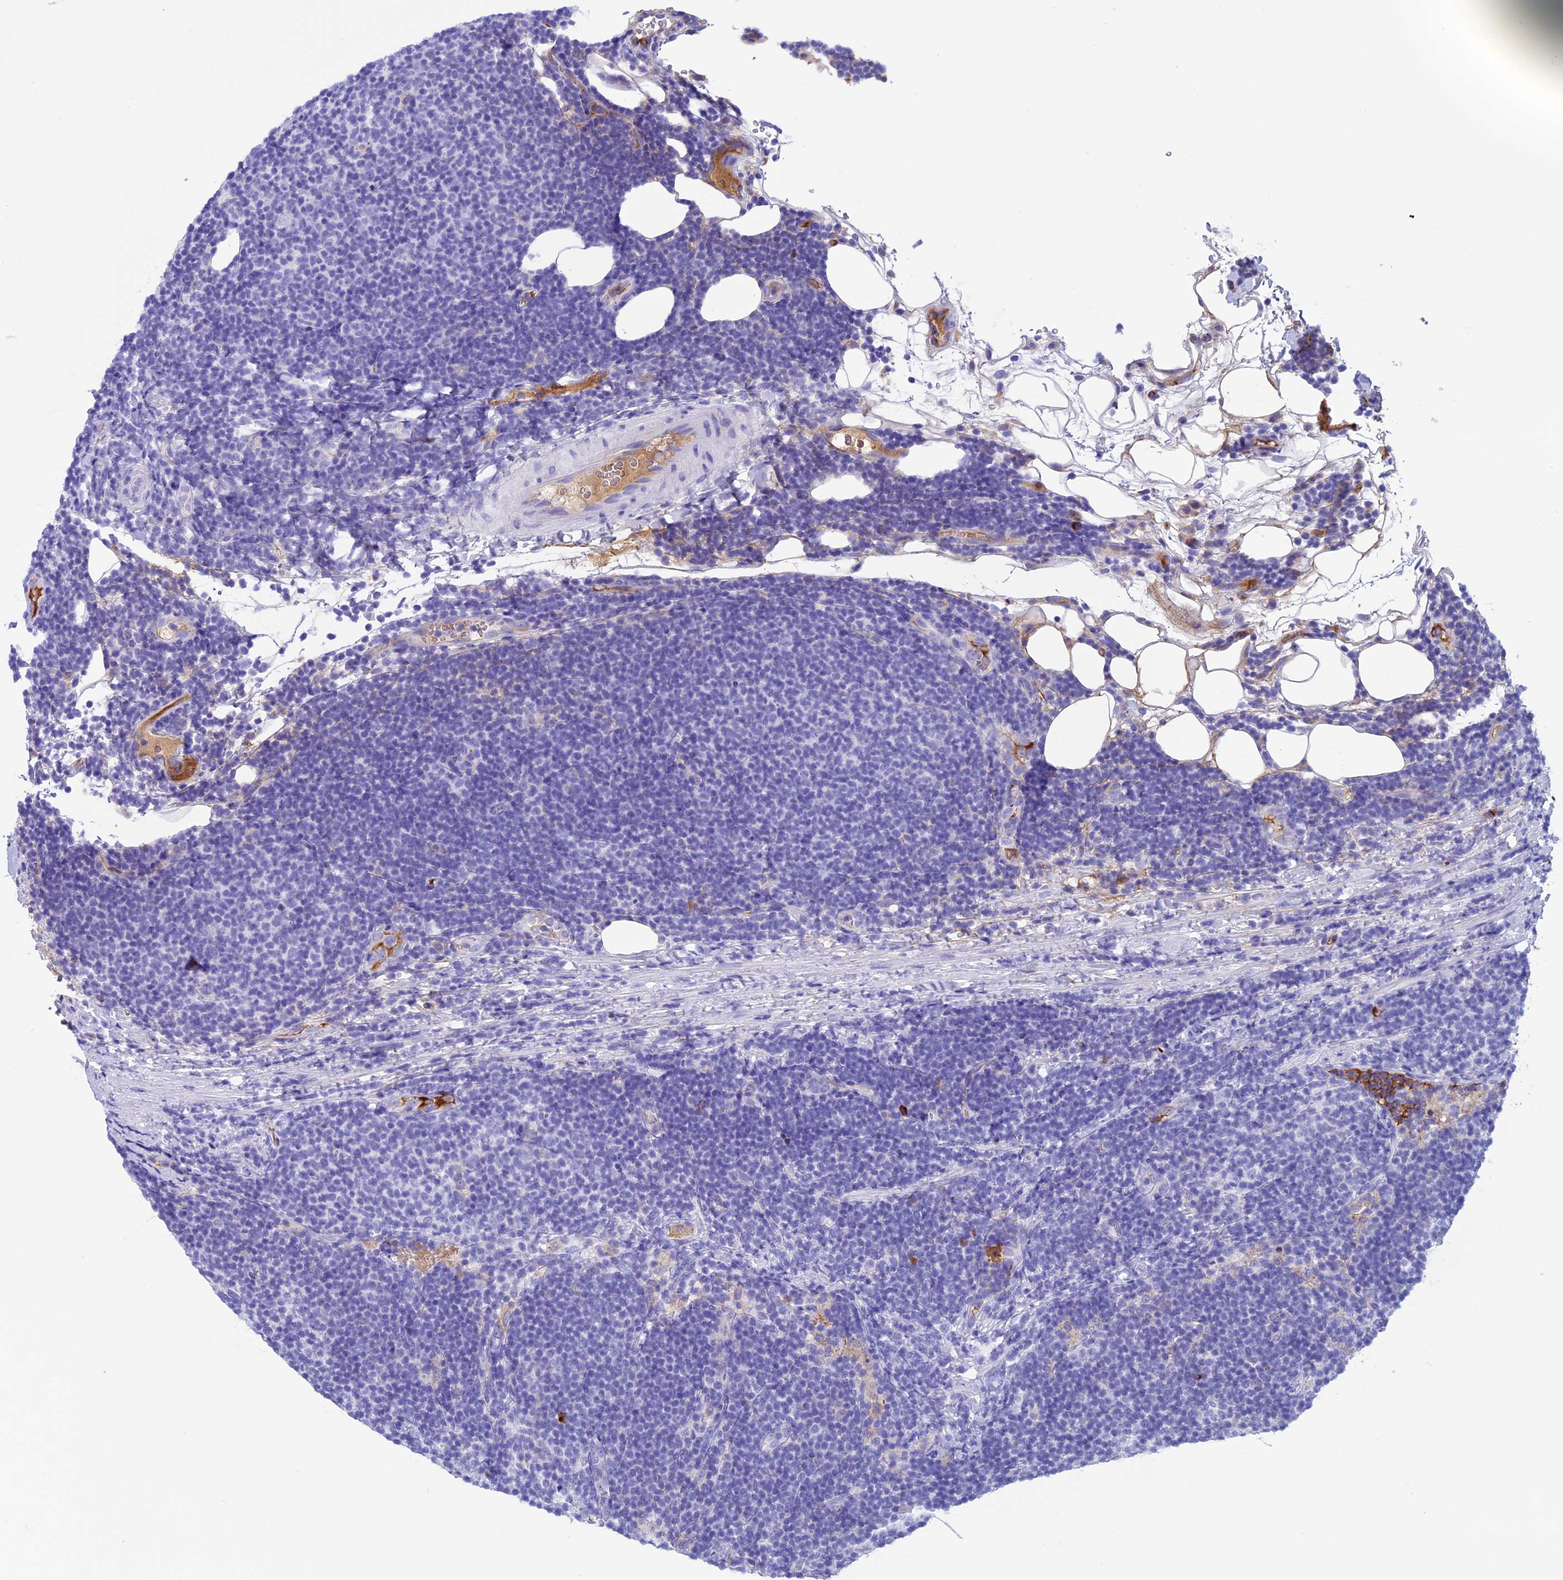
{"staining": {"intensity": "negative", "quantity": "none", "location": "none"}, "tissue": "lymphoma", "cell_type": "Tumor cells", "image_type": "cancer", "snomed": [{"axis": "morphology", "description": "Malignant lymphoma, non-Hodgkin's type, Low grade"}, {"axis": "topography", "description": "Lymph node"}], "caption": "IHC photomicrograph of human low-grade malignant lymphoma, non-Hodgkin's type stained for a protein (brown), which demonstrates no expression in tumor cells. (DAB immunohistochemistry (IHC) visualized using brightfield microscopy, high magnification).", "gene": "IGSF6", "patient": {"sex": "male", "age": 66}}